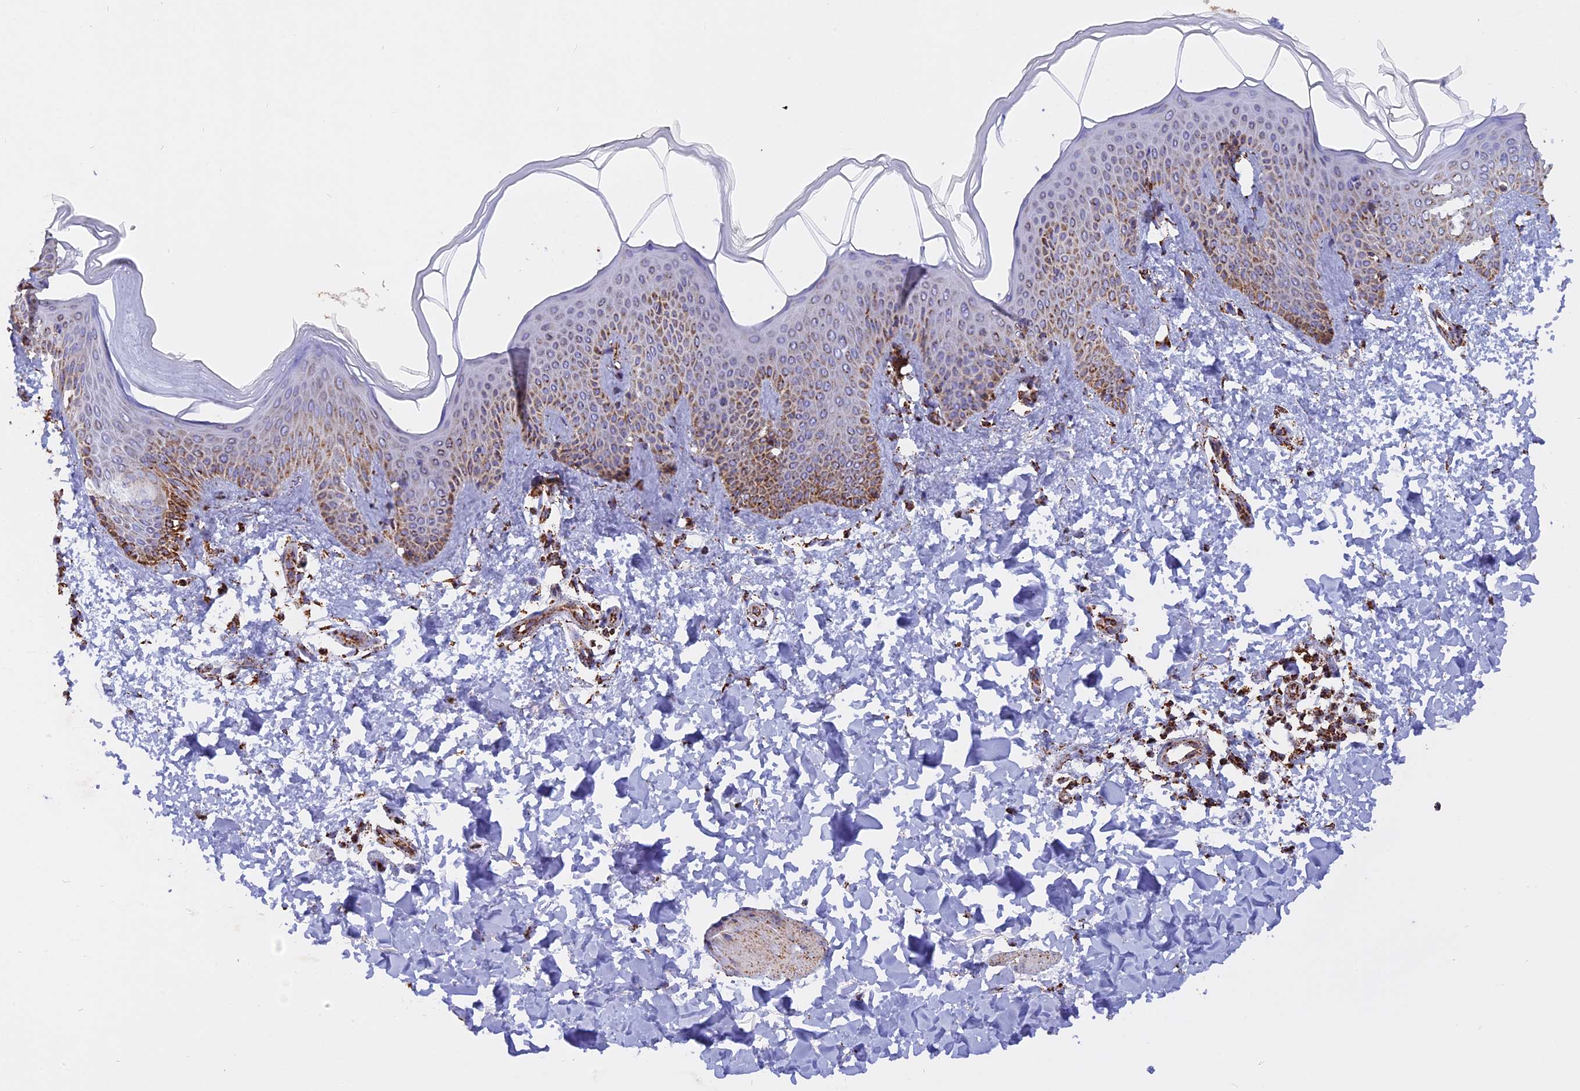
{"staining": {"intensity": "moderate", "quantity": ">75%", "location": "cytoplasmic/membranous"}, "tissue": "skin", "cell_type": "Fibroblasts", "image_type": "normal", "snomed": [{"axis": "morphology", "description": "Normal tissue, NOS"}, {"axis": "topography", "description": "Skin"}], "caption": "Protein staining exhibits moderate cytoplasmic/membranous expression in approximately >75% of fibroblasts in normal skin. The protein is stained brown, and the nuclei are stained in blue (DAB IHC with brightfield microscopy, high magnification).", "gene": "KCNG1", "patient": {"sex": "male", "age": 36}}